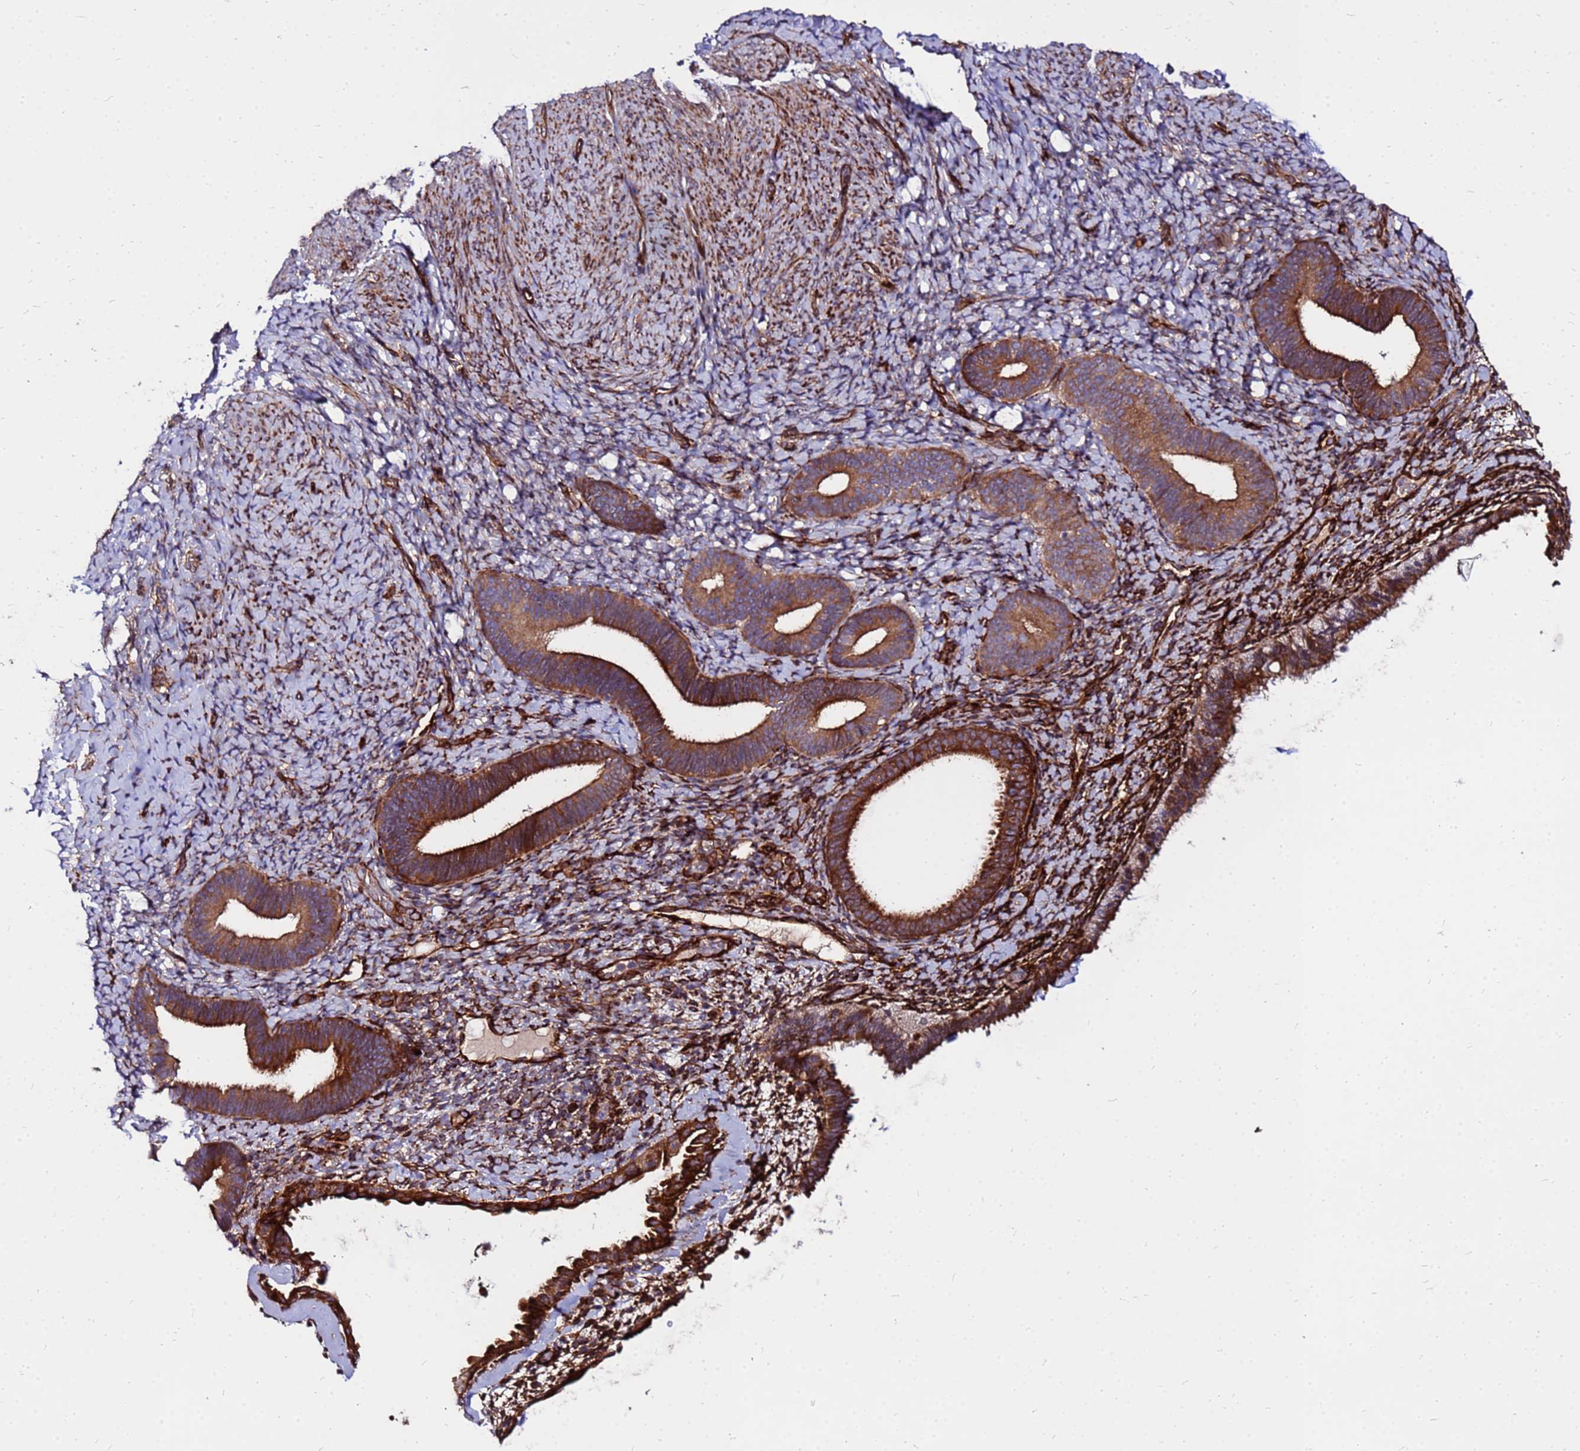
{"staining": {"intensity": "moderate", "quantity": "<25%", "location": "cytoplasmic/membranous"}, "tissue": "endometrium", "cell_type": "Cells in endometrial stroma", "image_type": "normal", "snomed": [{"axis": "morphology", "description": "Normal tissue, NOS"}, {"axis": "topography", "description": "Endometrium"}], "caption": "Normal endometrium displays moderate cytoplasmic/membranous expression in approximately <25% of cells in endometrial stroma, visualized by immunohistochemistry. The protein is stained brown, and the nuclei are stained in blue (DAB IHC with brightfield microscopy, high magnification).", "gene": "WWC2", "patient": {"sex": "female", "age": 65}}